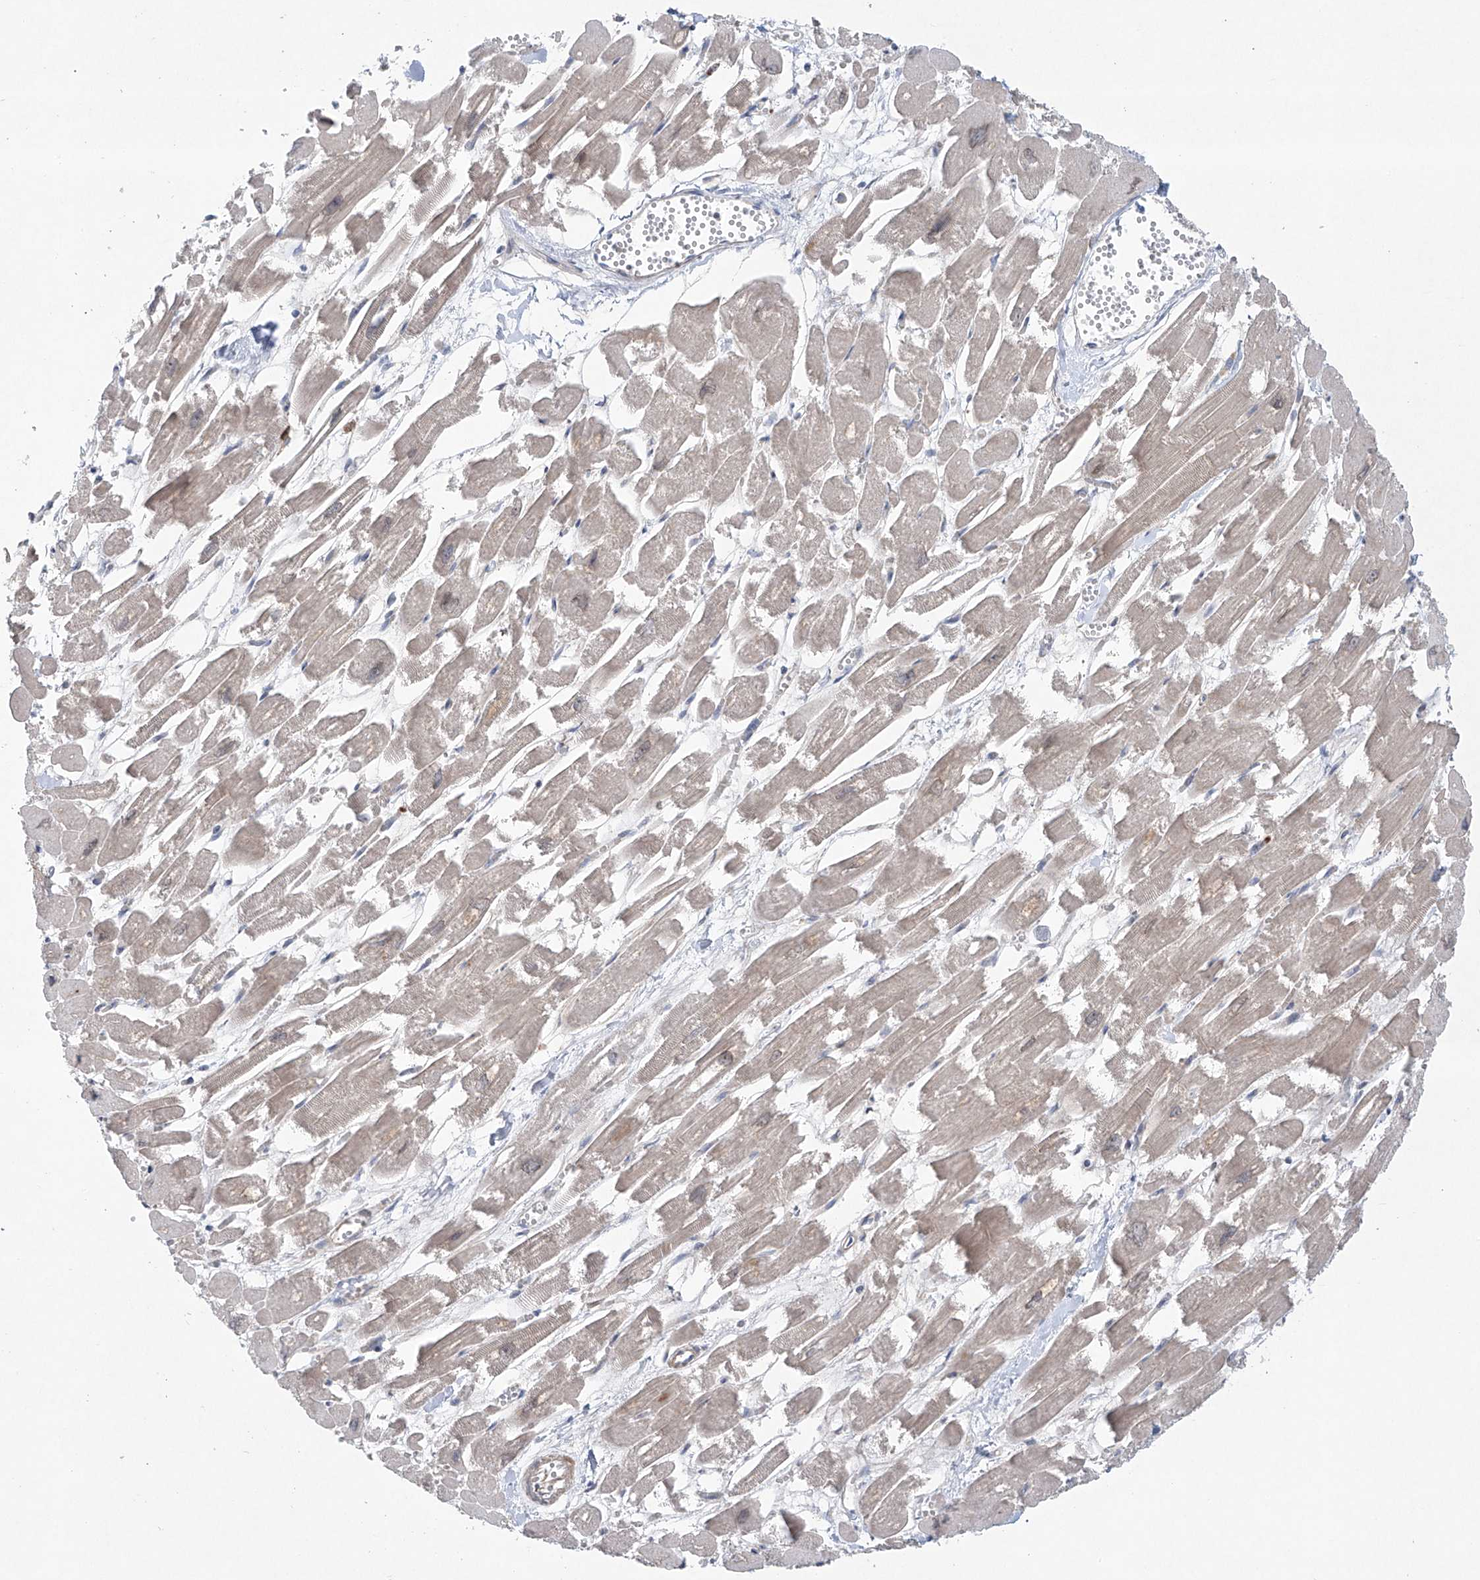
{"staining": {"intensity": "weak", "quantity": "25%-75%", "location": "cytoplasmic/membranous"}, "tissue": "heart muscle", "cell_type": "Cardiomyocytes", "image_type": "normal", "snomed": [{"axis": "morphology", "description": "Normal tissue, NOS"}, {"axis": "topography", "description": "Heart"}], "caption": "The immunohistochemical stain labels weak cytoplasmic/membranous positivity in cardiomyocytes of normal heart muscle.", "gene": "KLC4", "patient": {"sex": "male", "age": 54}}